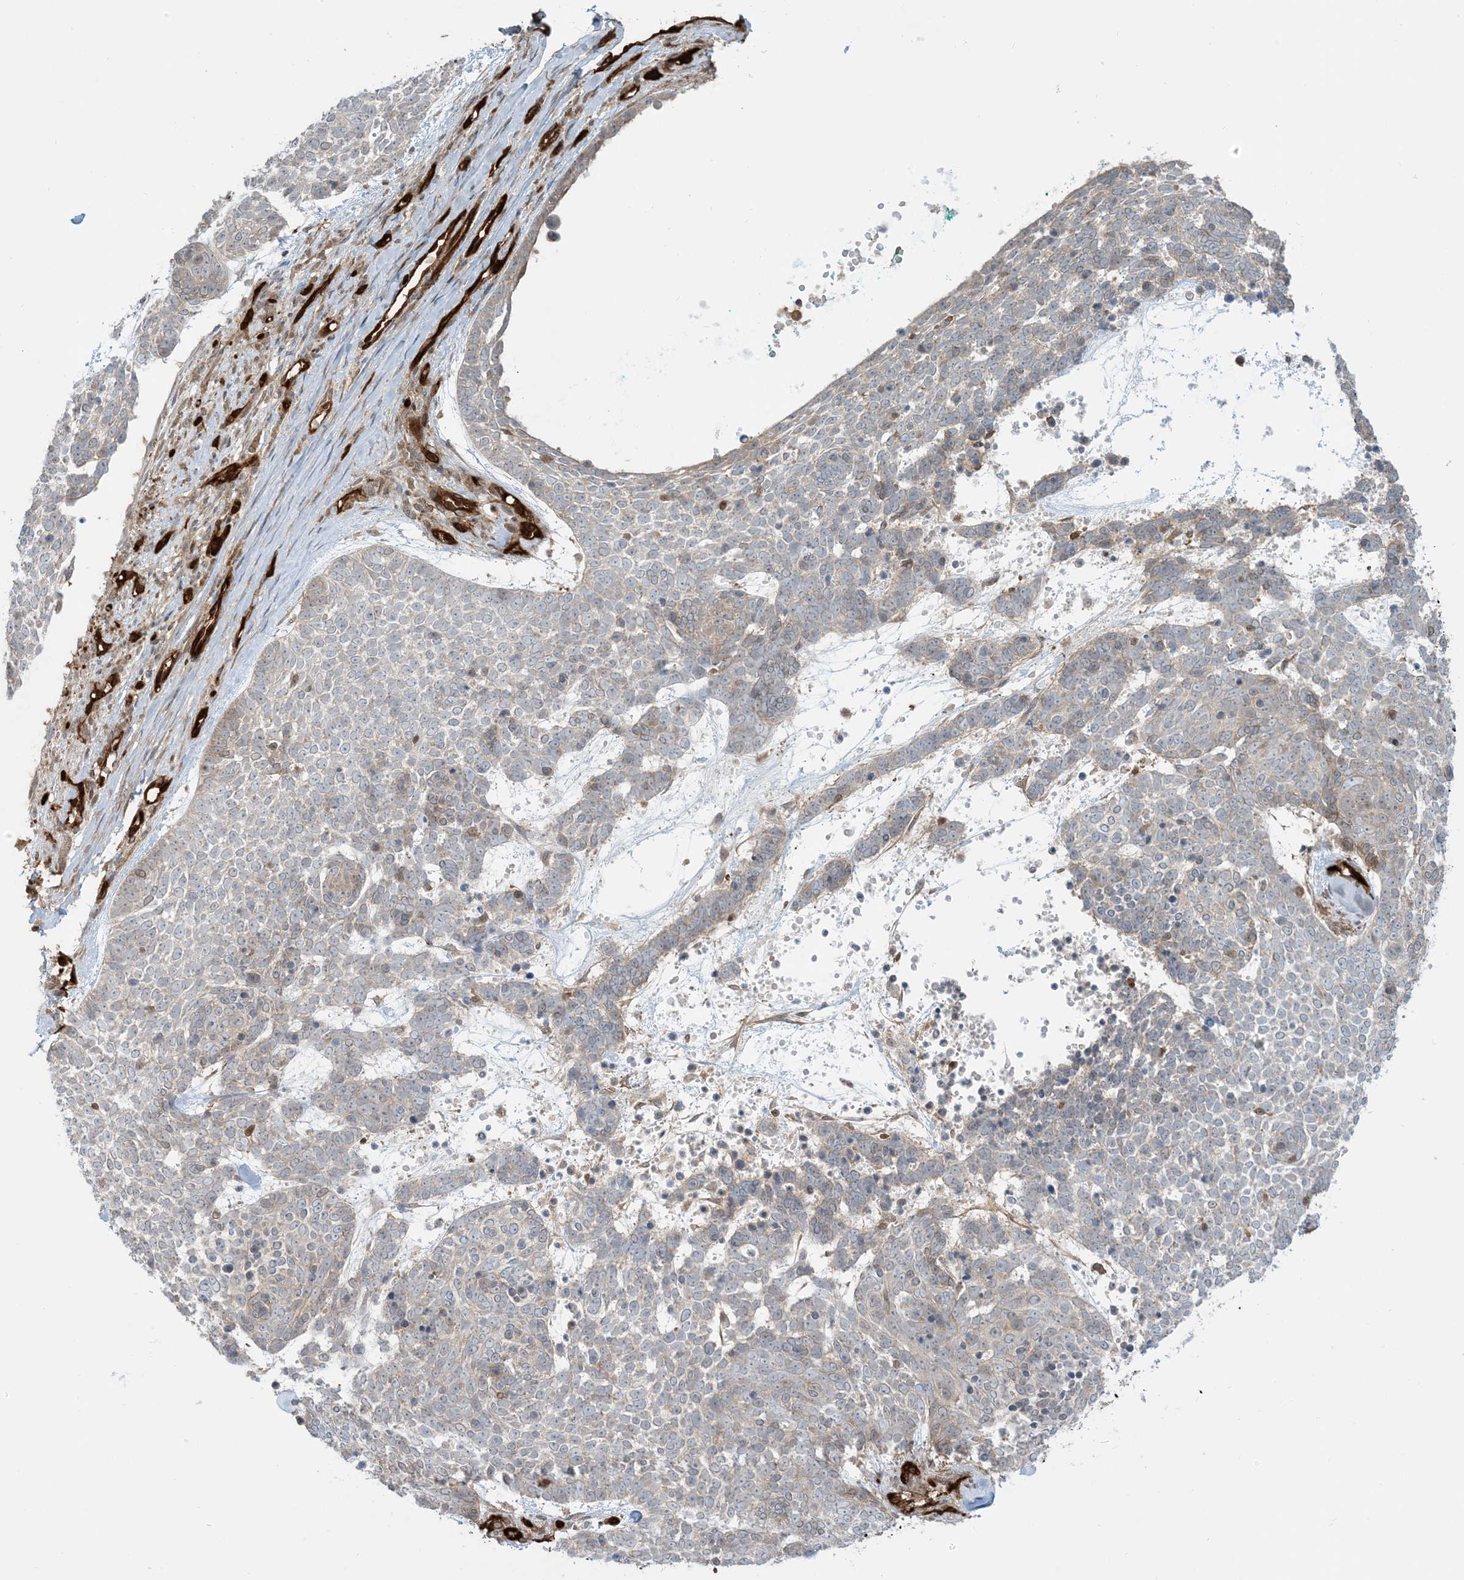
{"staining": {"intensity": "negative", "quantity": "none", "location": "none"}, "tissue": "skin cancer", "cell_type": "Tumor cells", "image_type": "cancer", "snomed": [{"axis": "morphology", "description": "Basal cell carcinoma"}, {"axis": "topography", "description": "Skin"}], "caption": "High magnification brightfield microscopy of skin cancer stained with DAB (brown) and counterstained with hematoxylin (blue): tumor cells show no significant positivity.", "gene": "PPM1F", "patient": {"sex": "female", "age": 81}}